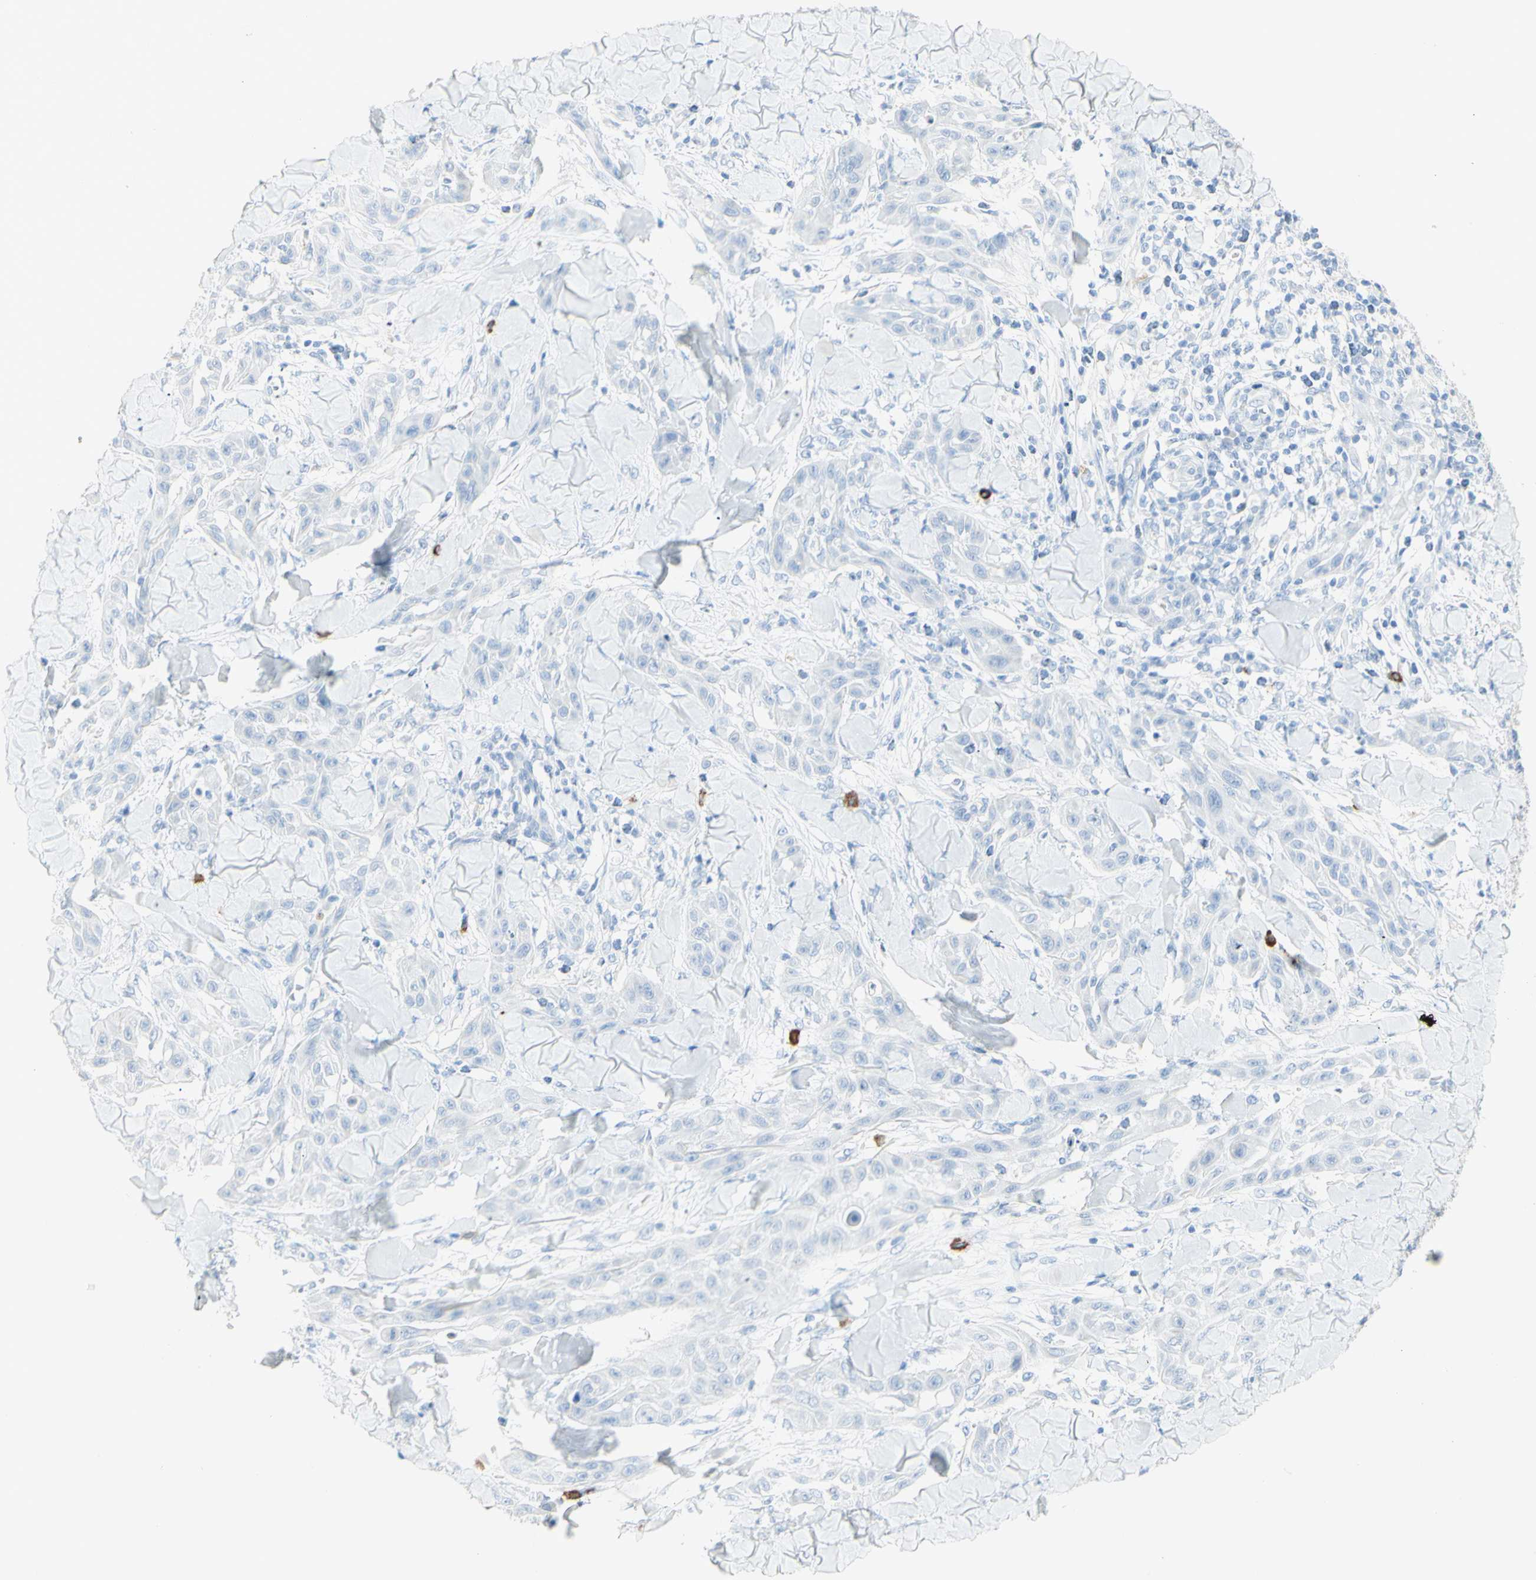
{"staining": {"intensity": "negative", "quantity": "none", "location": "none"}, "tissue": "skin cancer", "cell_type": "Tumor cells", "image_type": "cancer", "snomed": [{"axis": "morphology", "description": "Squamous cell carcinoma, NOS"}, {"axis": "topography", "description": "Skin"}], "caption": "Tumor cells are negative for brown protein staining in skin squamous cell carcinoma.", "gene": "LETM1", "patient": {"sex": "male", "age": 24}}